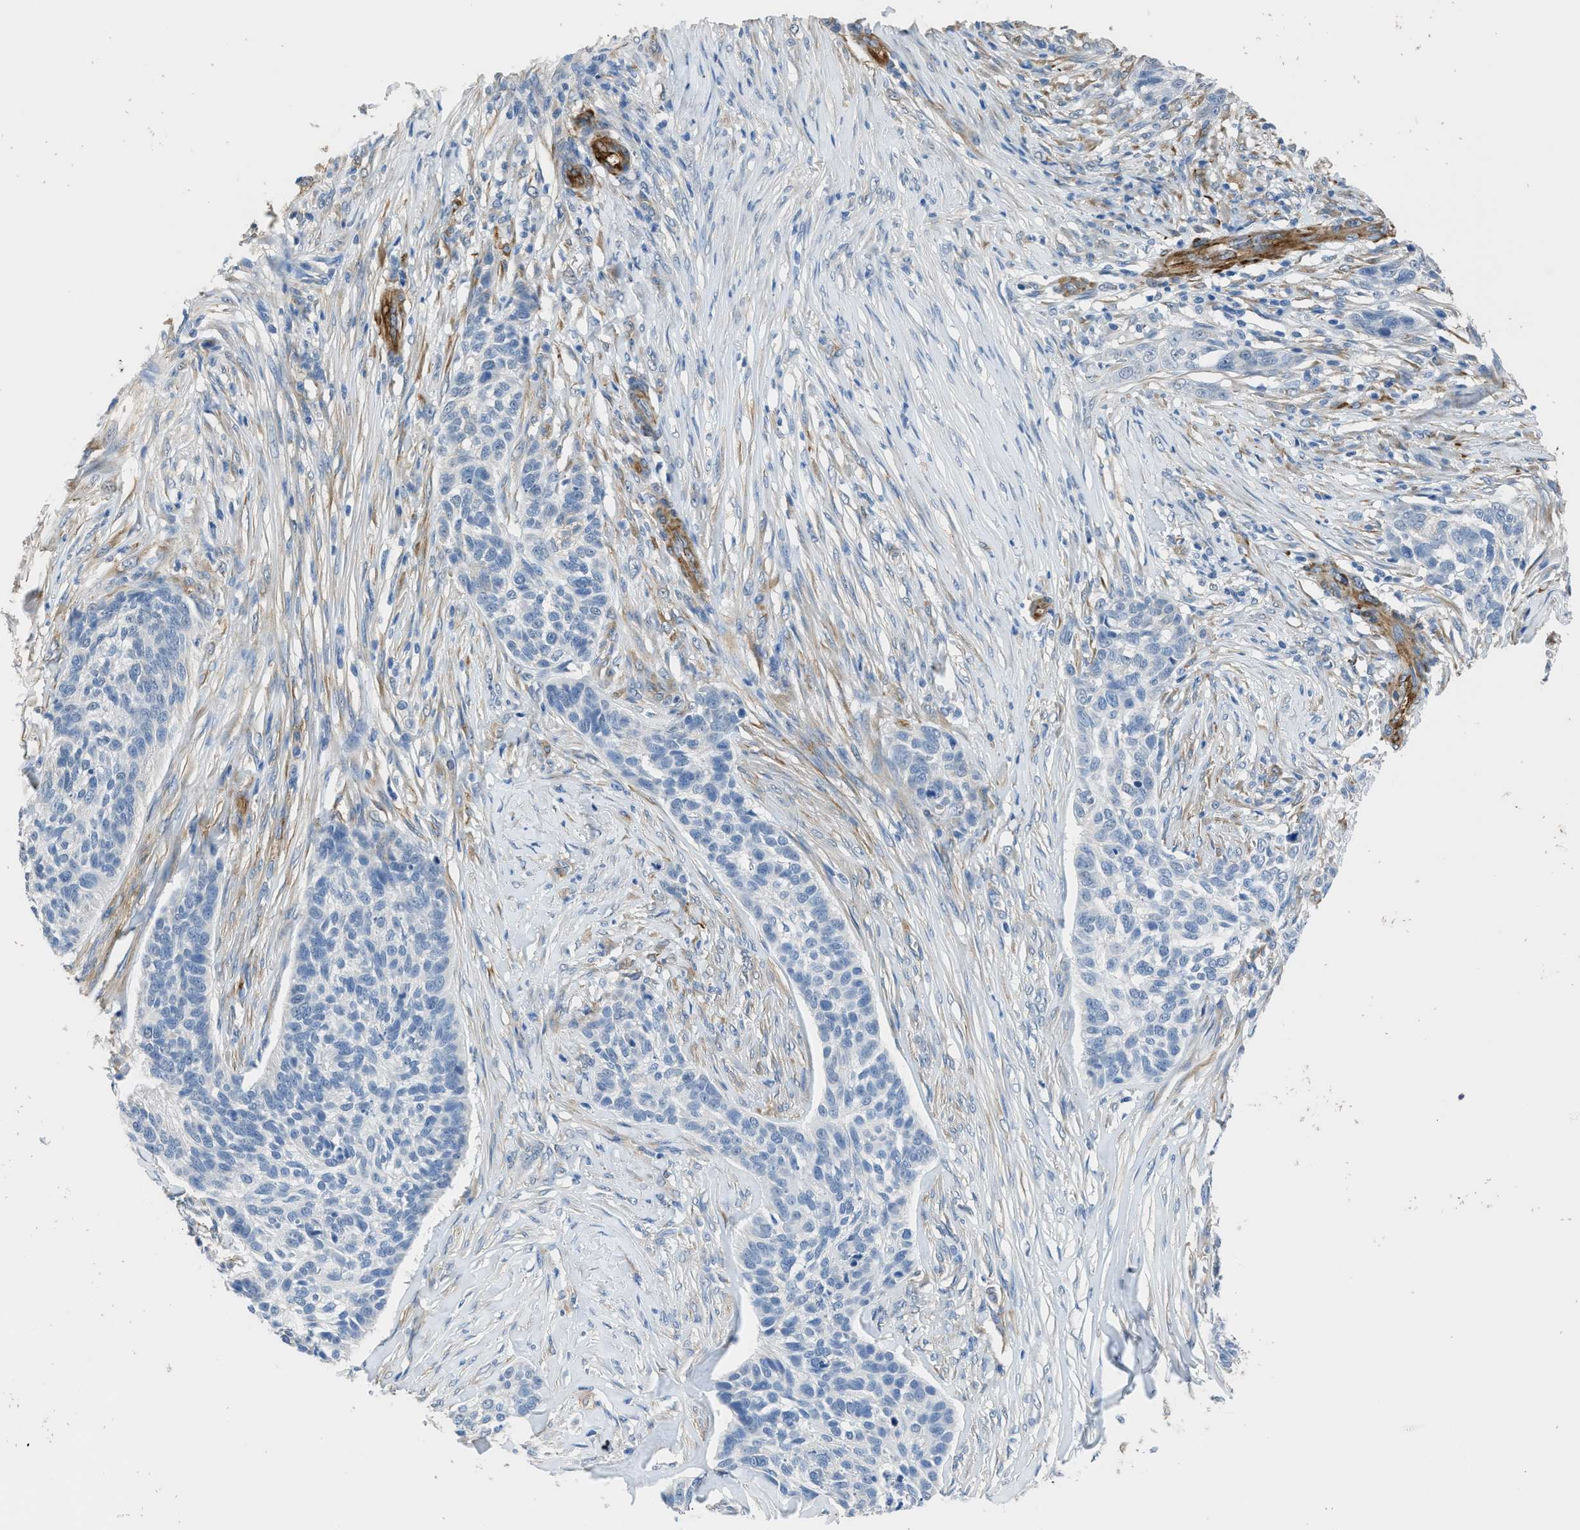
{"staining": {"intensity": "negative", "quantity": "none", "location": "none"}, "tissue": "skin cancer", "cell_type": "Tumor cells", "image_type": "cancer", "snomed": [{"axis": "morphology", "description": "Basal cell carcinoma"}, {"axis": "topography", "description": "Skin"}], "caption": "Tumor cells show no significant positivity in skin basal cell carcinoma.", "gene": "ZSWIM5", "patient": {"sex": "male", "age": 85}}